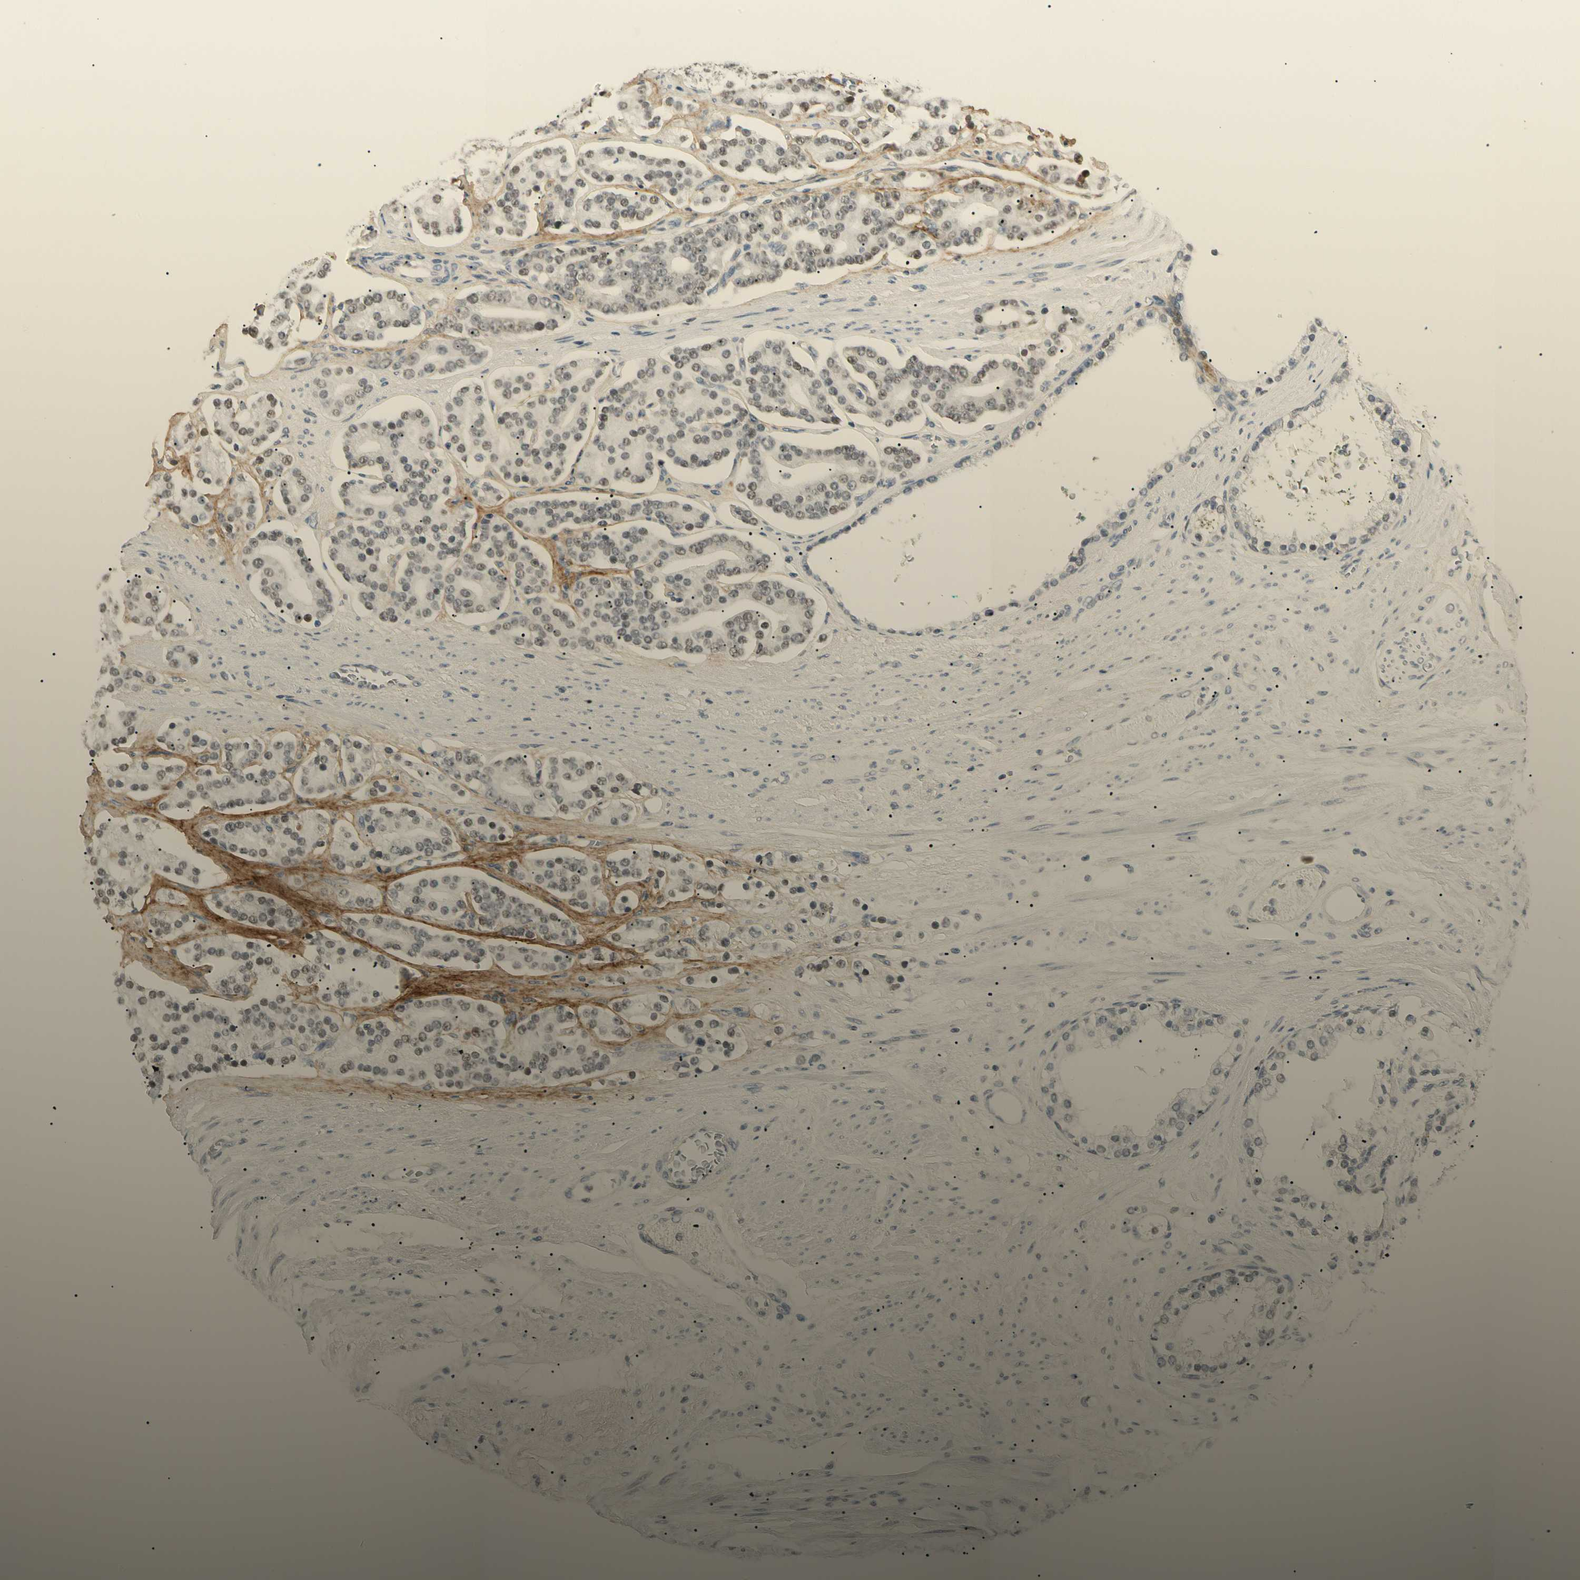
{"staining": {"intensity": "weak", "quantity": "25%-75%", "location": "nuclear"}, "tissue": "prostate cancer", "cell_type": "Tumor cells", "image_type": "cancer", "snomed": [{"axis": "morphology", "description": "Adenocarcinoma, Low grade"}, {"axis": "topography", "description": "Prostate"}], "caption": "Protein staining by immunohistochemistry (IHC) reveals weak nuclear staining in about 25%-75% of tumor cells in prostate cancer (low-grade adenocarcinoma).", "gene": "ASPN", "patient": {"sex": "male", "age": 63}}